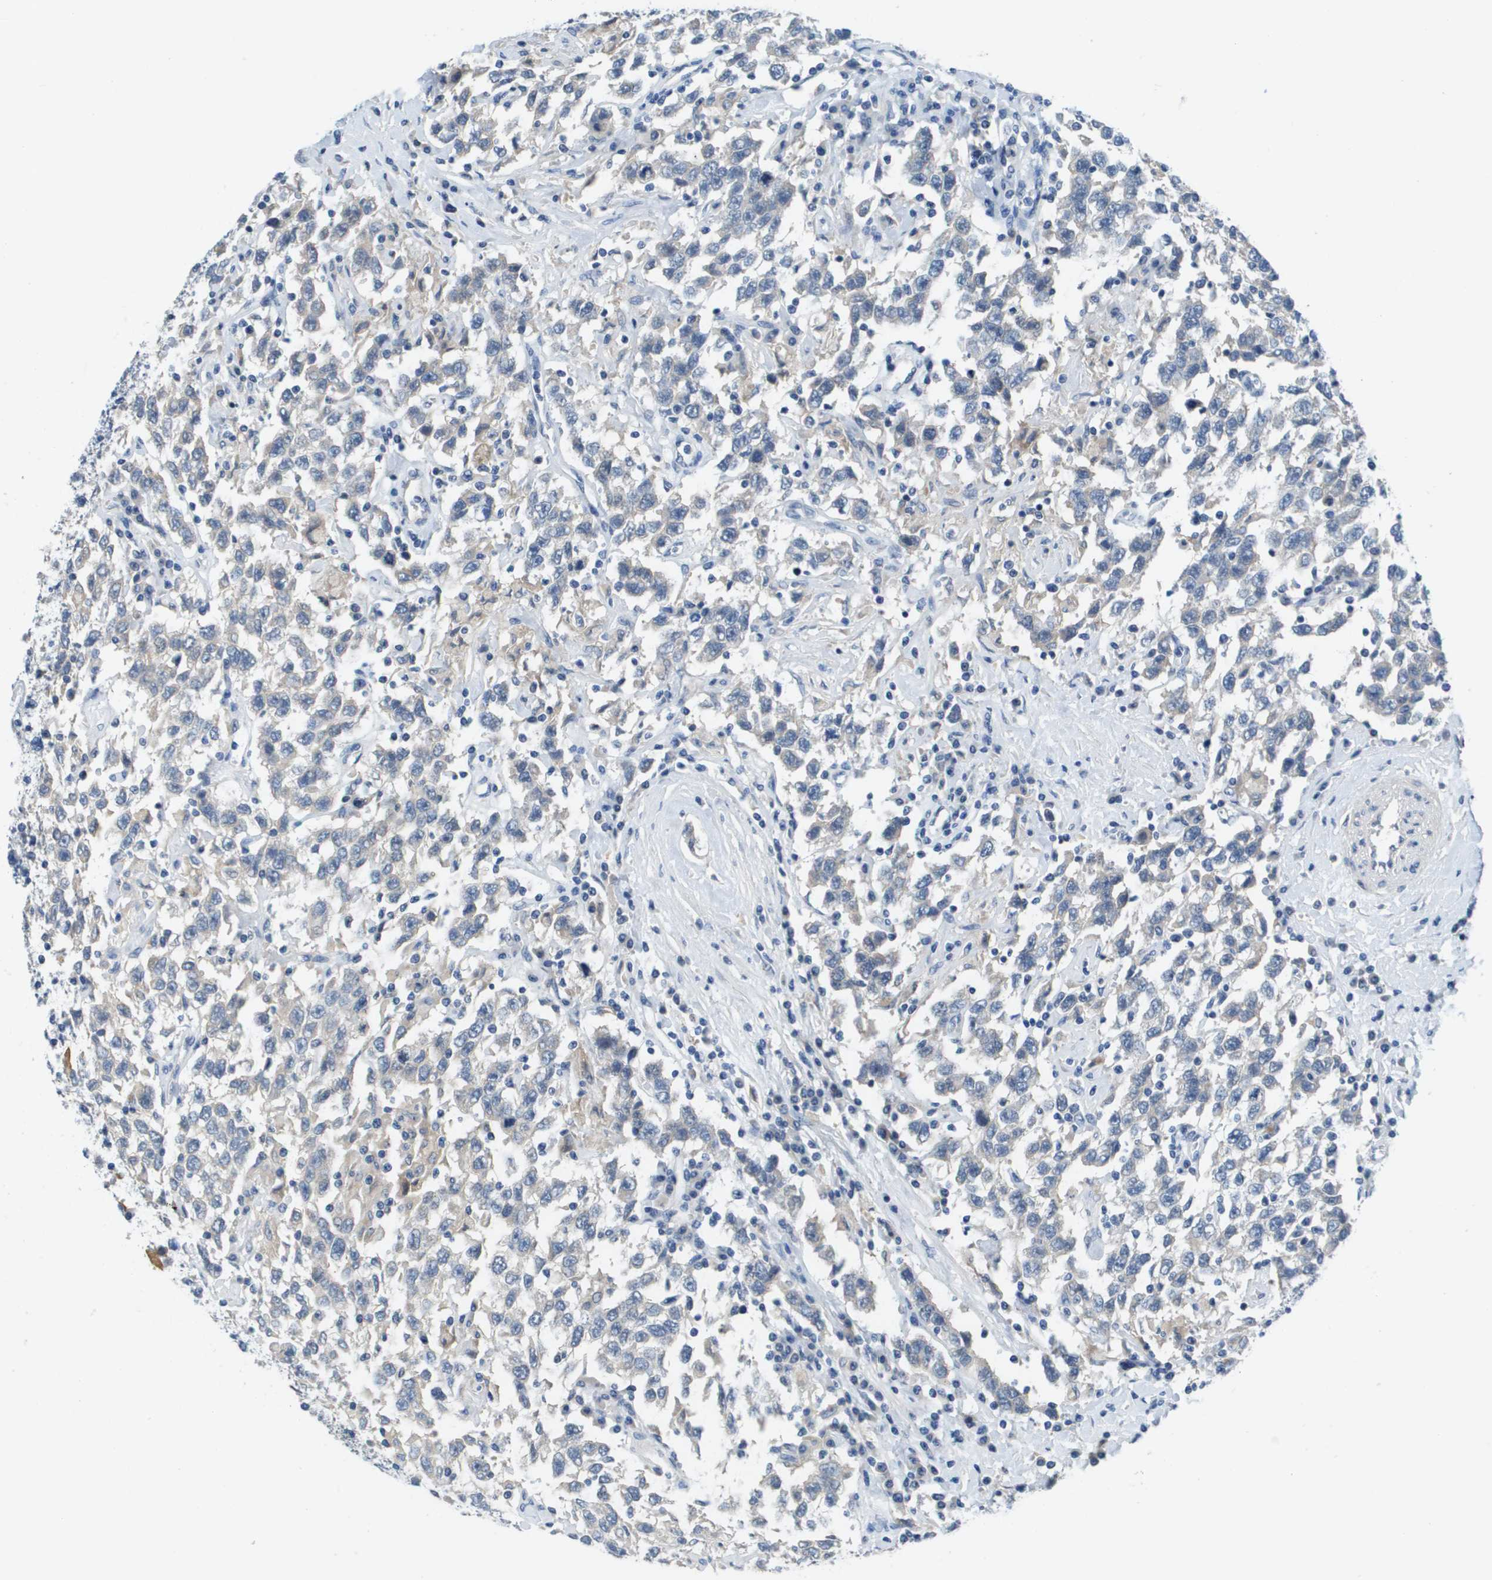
{"staining": {"intensity": "negative", "quantity": "none", "location": "none"}, "tissue": "testis cancer", "cell_type": "Tumor cells", "image_type": "cancer", "snomed": [{"axis": "morphology", "description": "Seminoma, NOS"}, {"axis": "topography", "description": "Testis"}], "caption": "IHC micrograph of testis cancer stained for a protein (brown), which exhibits no expression in tumor cells.", "gene": "NCS1", "patient": {"sex": "male", "age": 41}}